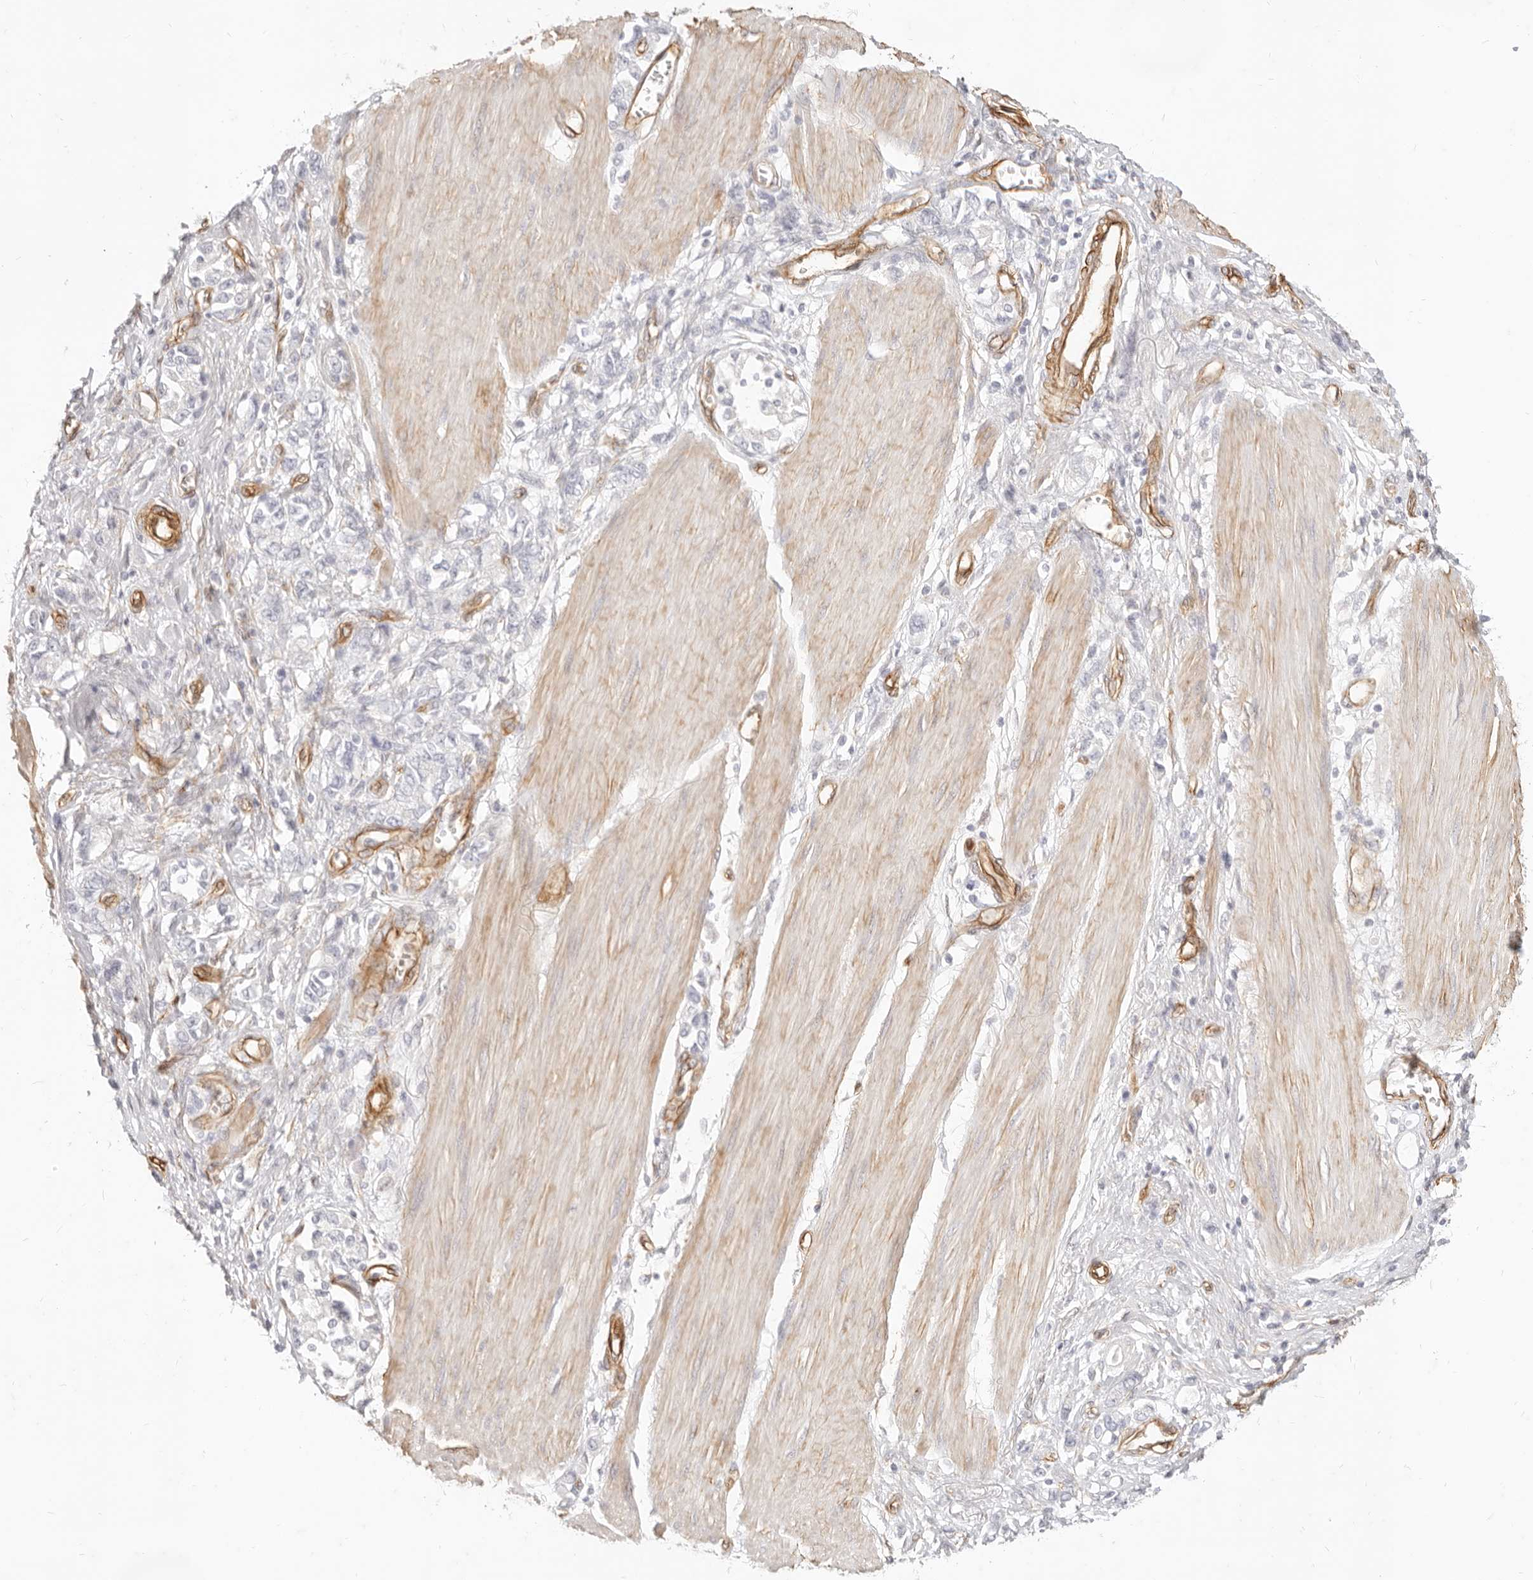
{"staining": {"intensity": "negative", "quantity": "none", "location": "none"}, "tissue": "stomach cancer", "cell_type": "Tumor cells", "image_type": "cancer", "snomed": [{"axis": "morphology", "description": "Adenocarcinoma, NOS"}, {"axis": "topography", "description": "Stomach"}], "caption": "Histopathology image shows no significant protein positivity in tumor cells of stomach cancer (adenocarcinoma).", "gene": "NUS1", "patient": {"sex": "female", "age": 76}}